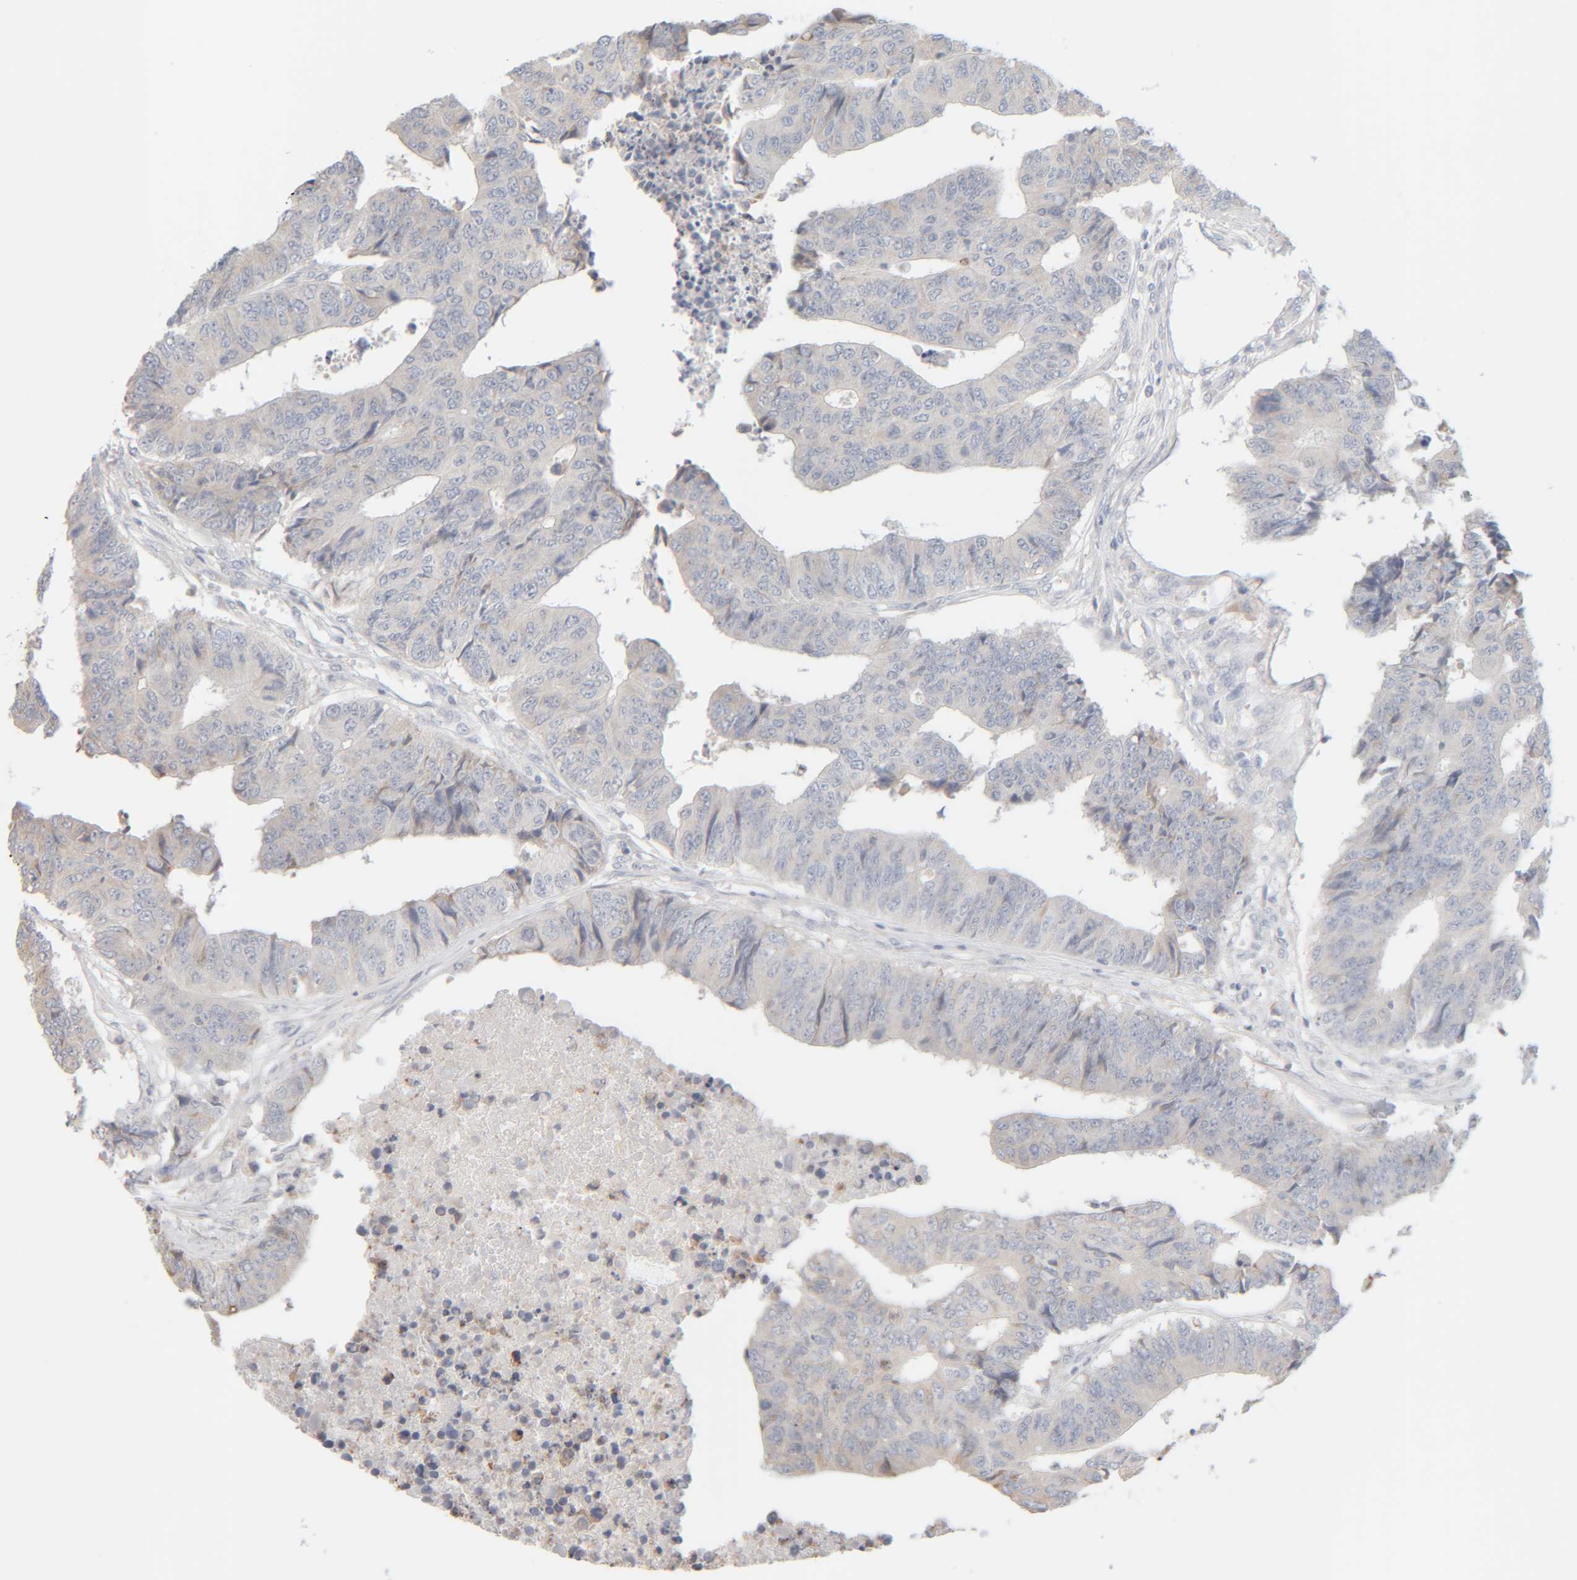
{"staining": {"intensity": "negative", "quantity": "none", "location": "none"}, "tissue": "colorectal cancer", "cell_type": "Tumor cells", "image_type": "cancer", "snomed": [{"axis": "morphology", "description": "Adenocarcinoma, NOS"}, {"axis": "topography", "description": "Rectum"}], "caption": "High magnification brightfield microscopy of colorectal cancer (adenocarcinoma) stained with DAB (3,3'-diaminobenzidine) (brown) and counterstained with hematoxylin (blue): tumor cells show no significant expression.", "gene": "RIDA", "patient": {"sex": "male", "age": 84}}